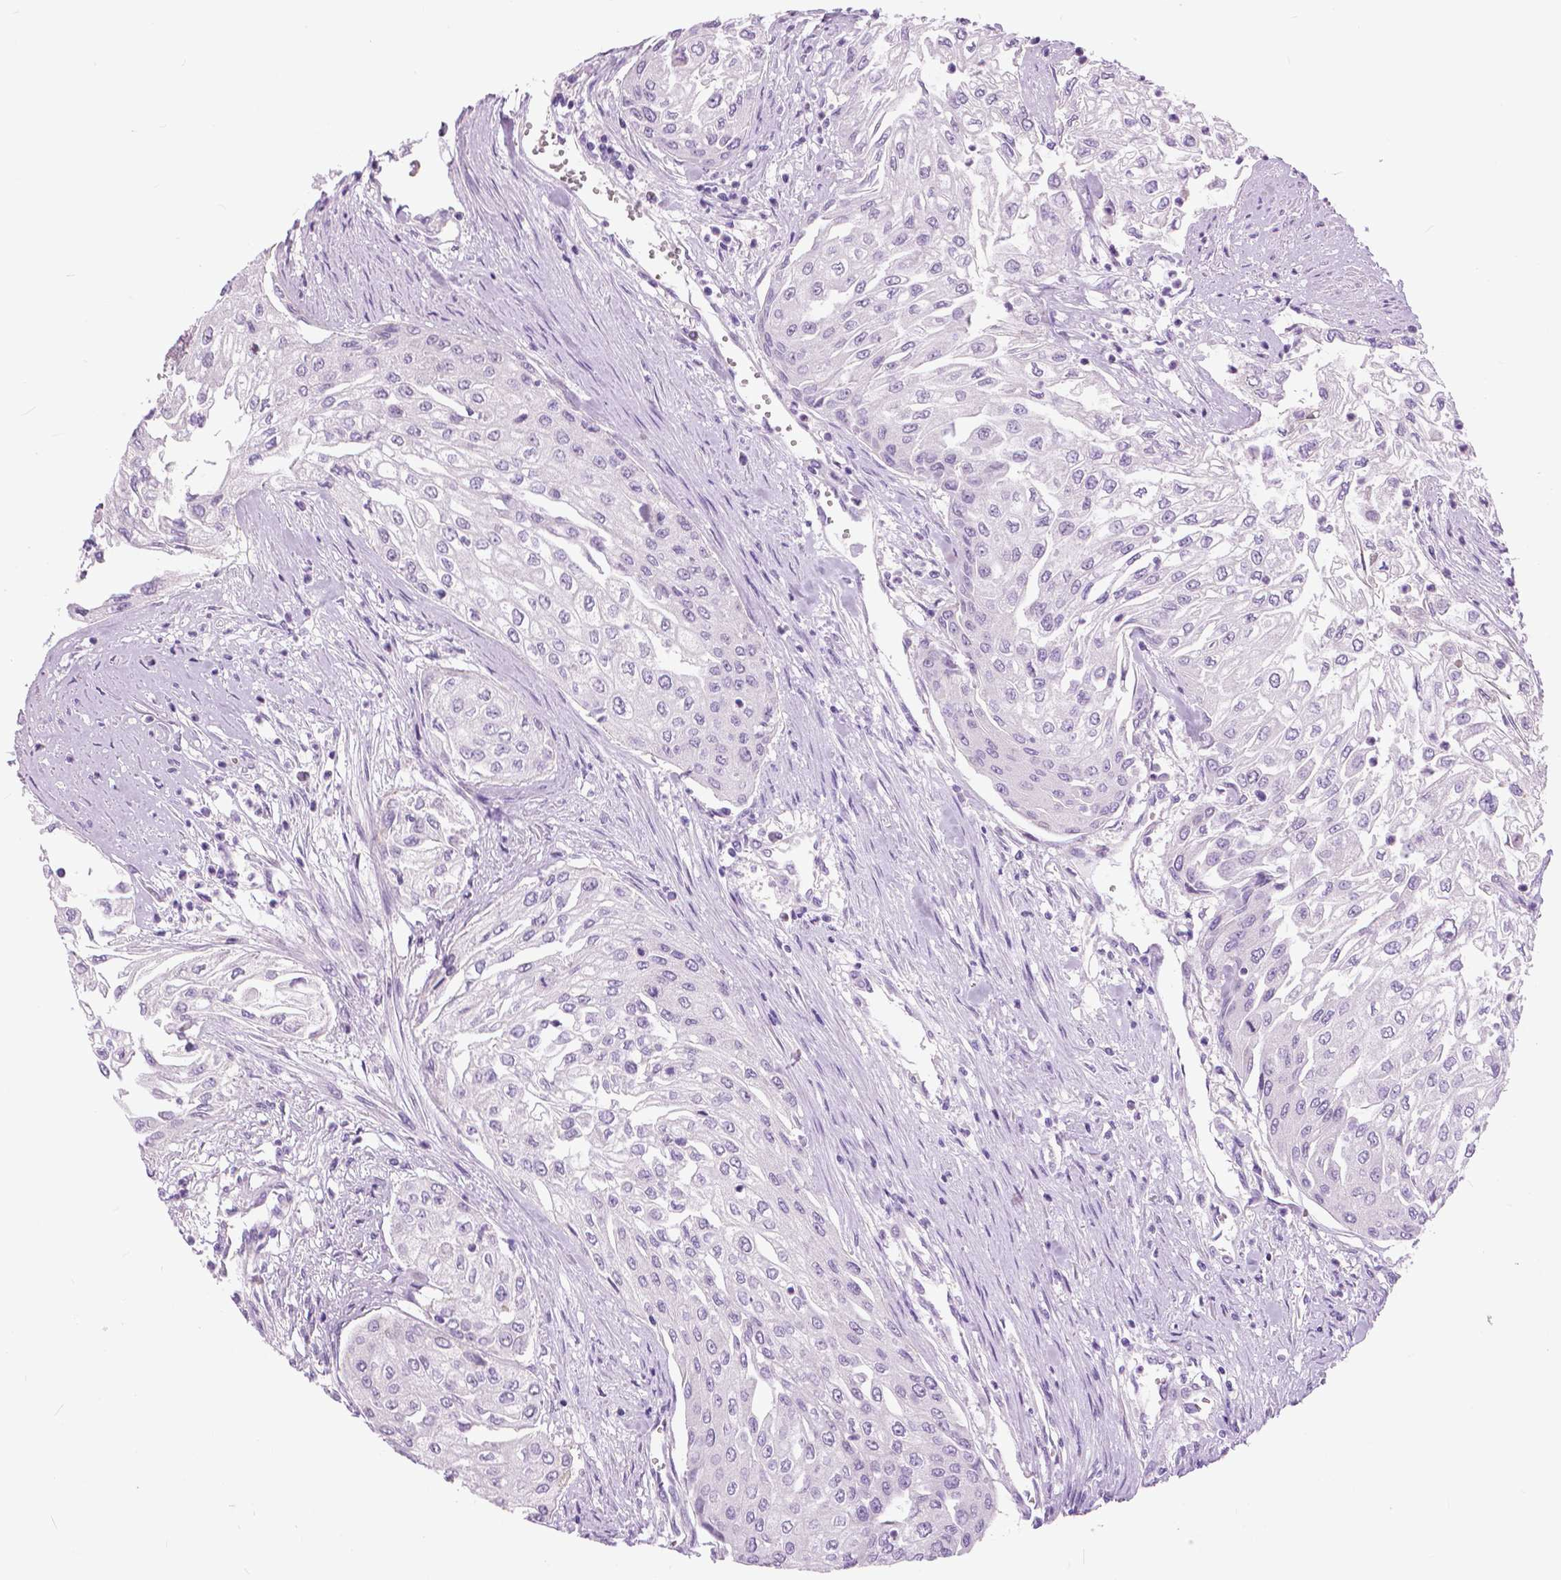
{"staining": {"intensity": "negative", "quantity": "none", "location": "none"}, "tissue": "urothelial cancer", "cell_type": "Tumor cells", "image_type": "cancer", "snomed": [{"axis": "morphology", "description": "Urothelial carcinoma, High grade"}, {"axis": "topography", "description": "Urinary bladder"}], "caption": "IHC image of neoplastic tissue: urothelial cancer stained with DAB (3,3'-diaminobenzidine) demonstrates no significant protein positivity in tumor cells.", "gene": "TP53TG5", "patient": {"sex": "male", "age": 62}}